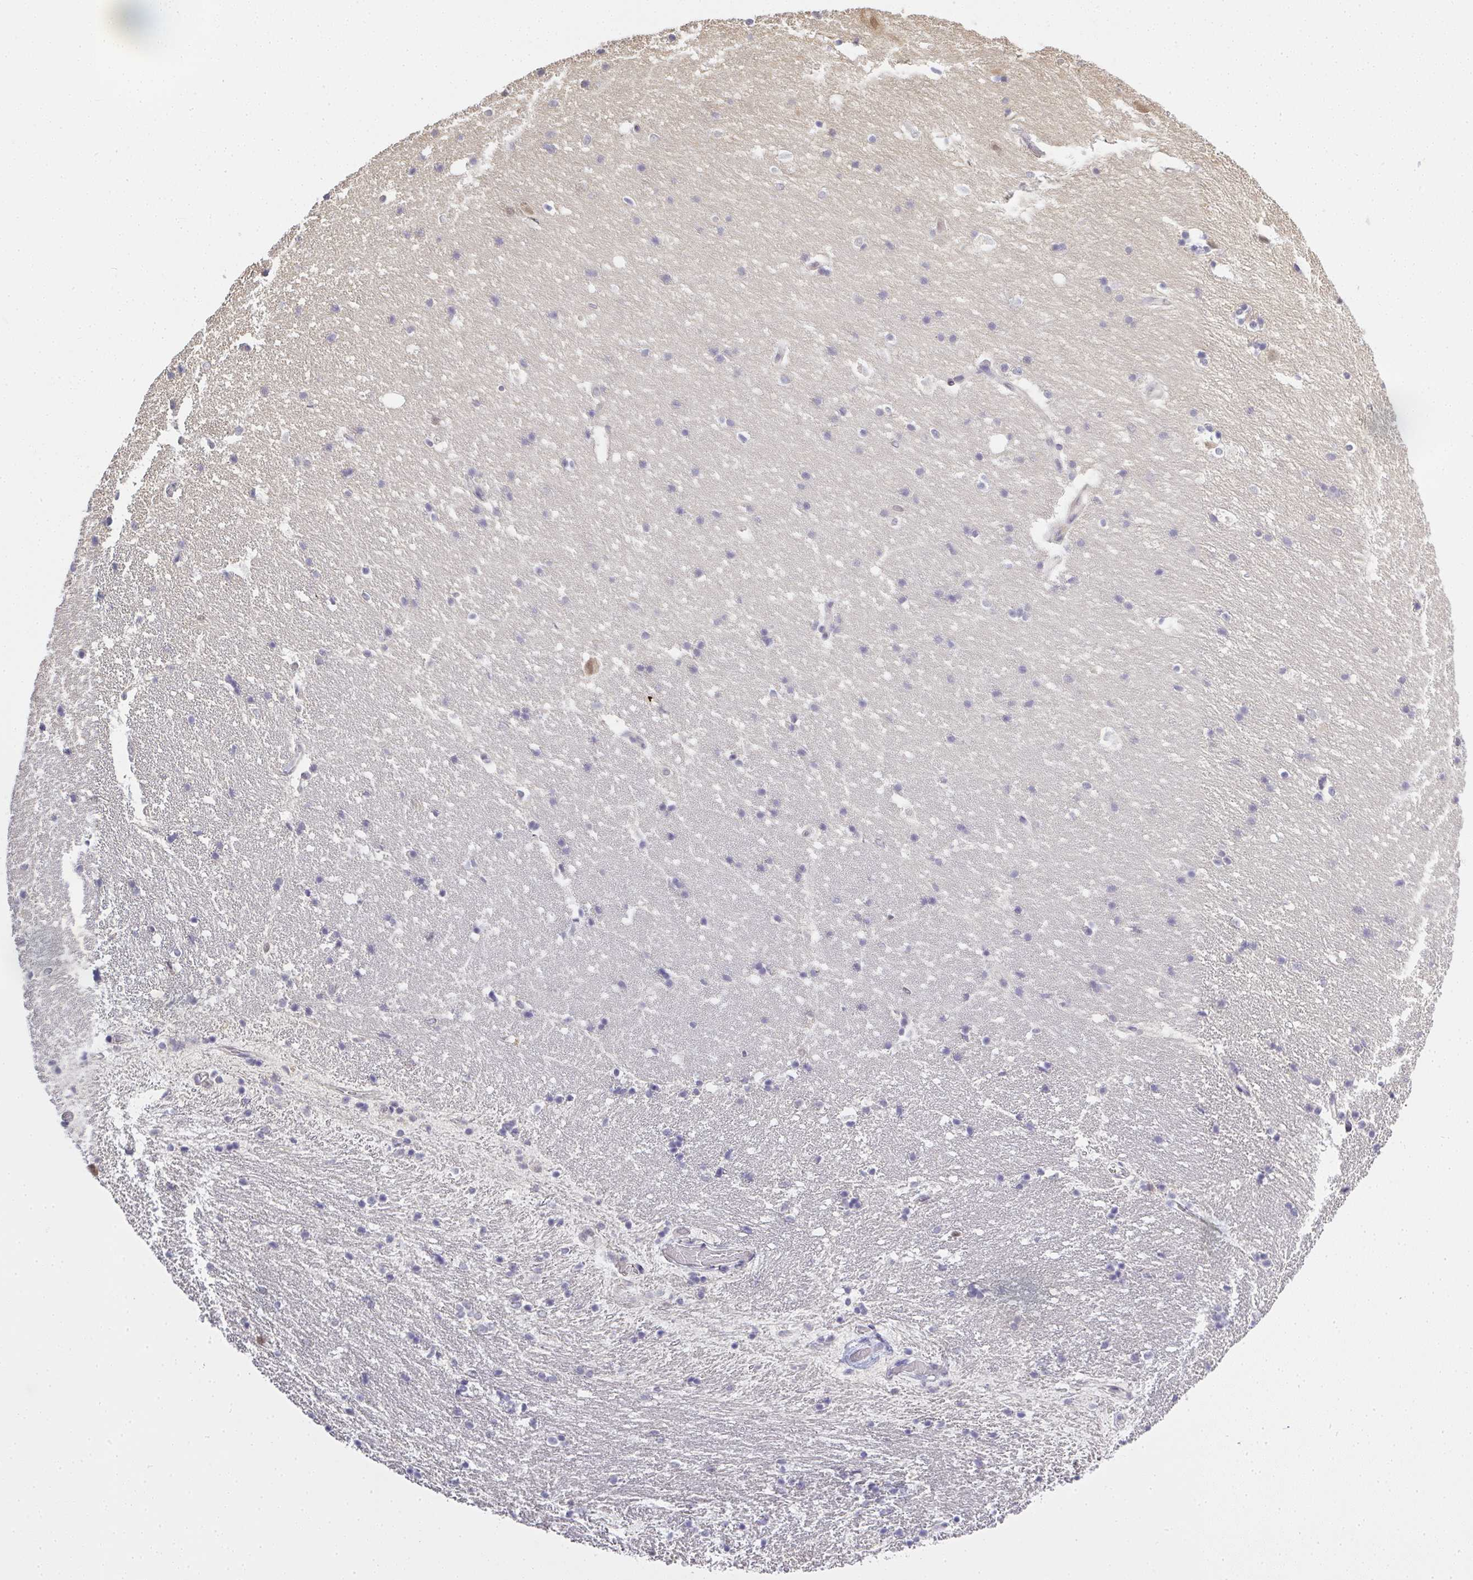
{"staining": {"intensity": "negative", "quantity": "none", "location": "none"}, "tissue": "hippocampus", "cell_type": "Glial cells", "image_type": "normal", "snomed": [{"axis": "morphology", "description": "Normal tissue, NOS"}, {"axis": "topography", "description": "Hippocampus"}], "caption": "Glial cells show no significant staining in benign hippocampus. The staining is performed using DAB brown chromogen with nuclei counter-stained in using hematoxylin.", "gene": "GSDMB", "patient": {"sex": "male", "age": 63}}